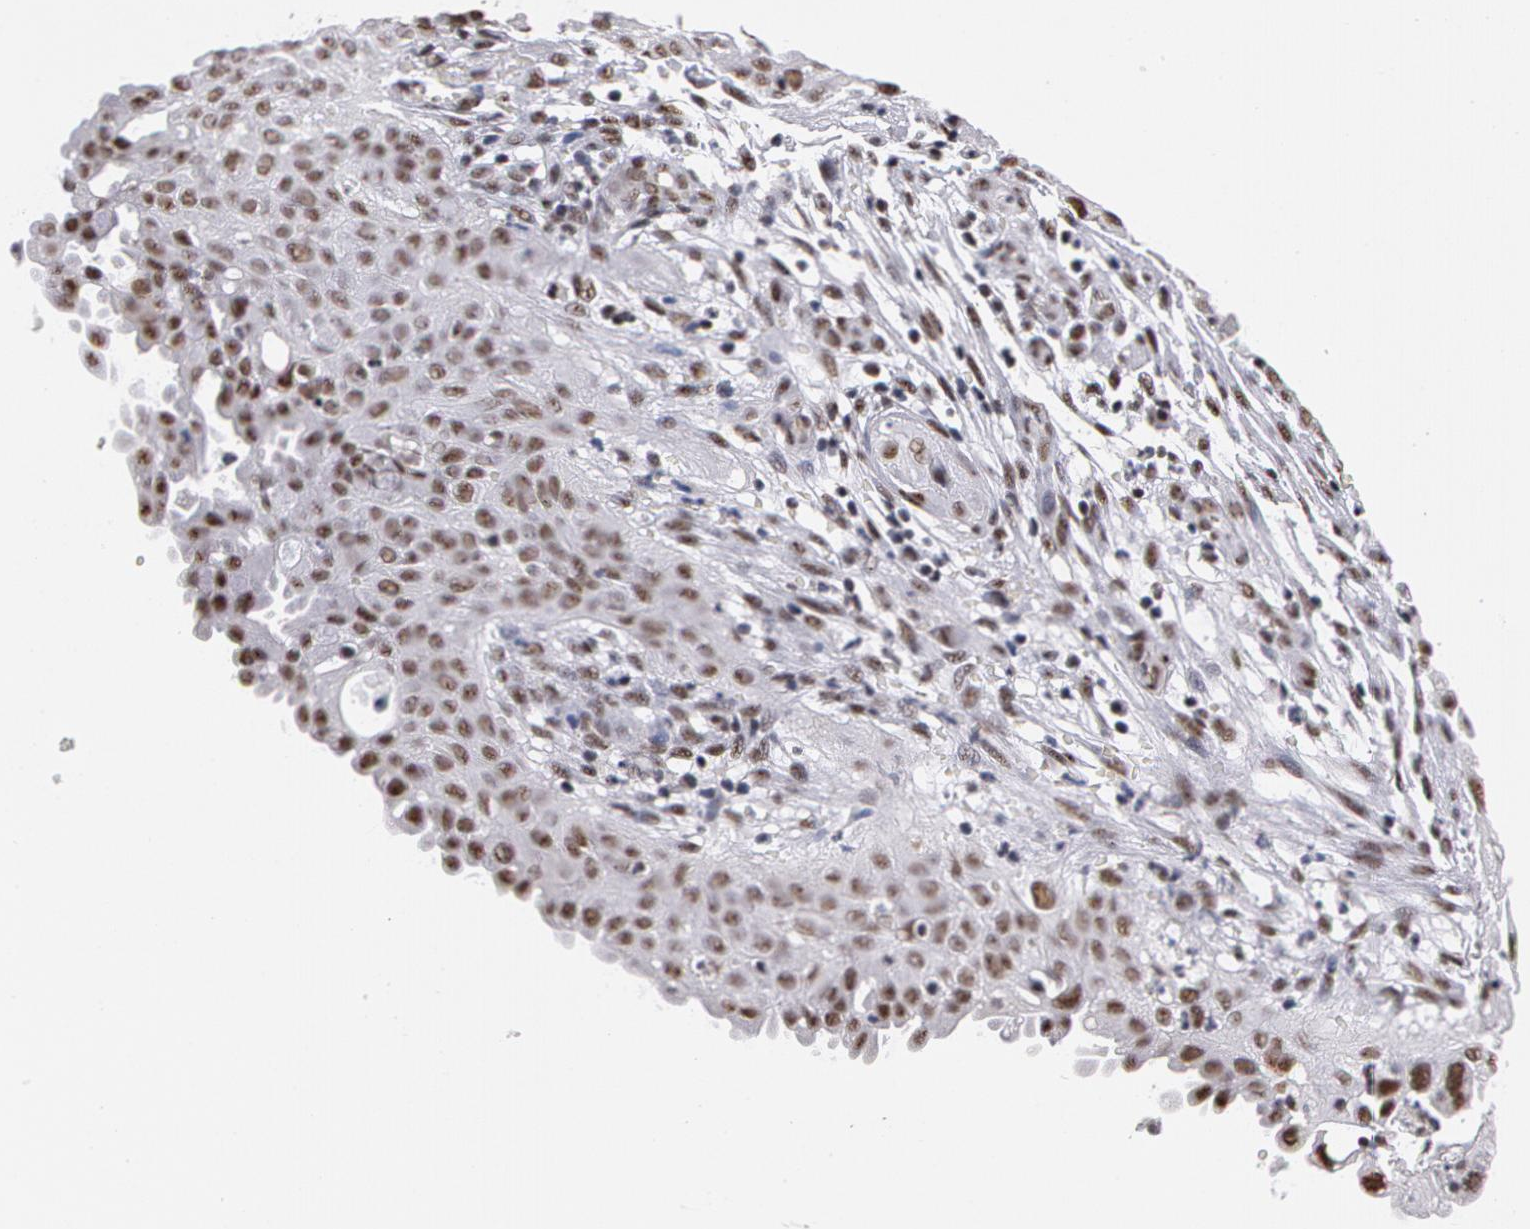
{"staining": {"intensity": "moderate", "quantity": ">75%", "location": "nuclear"}, "tissue": "cervical cancer", "cell_type": "Tumor cells", "image_type": "cancer", "snomed": [{"axis": "morphology", "description": "Normal tissue, NOS"}, {"axis": "morphology", "description": "Squamous cell carcinoma, NOS"}, {"axis": "topography", "description": "Cervix"}], "caption": "Moderate nuclear positivity for a protein is identified in about >75% of tumor cells of cervical cancer (squamous cell carcinoma) using IHC.", "gene": "PNN", "patient": {"sex": "female", "age": 45}}